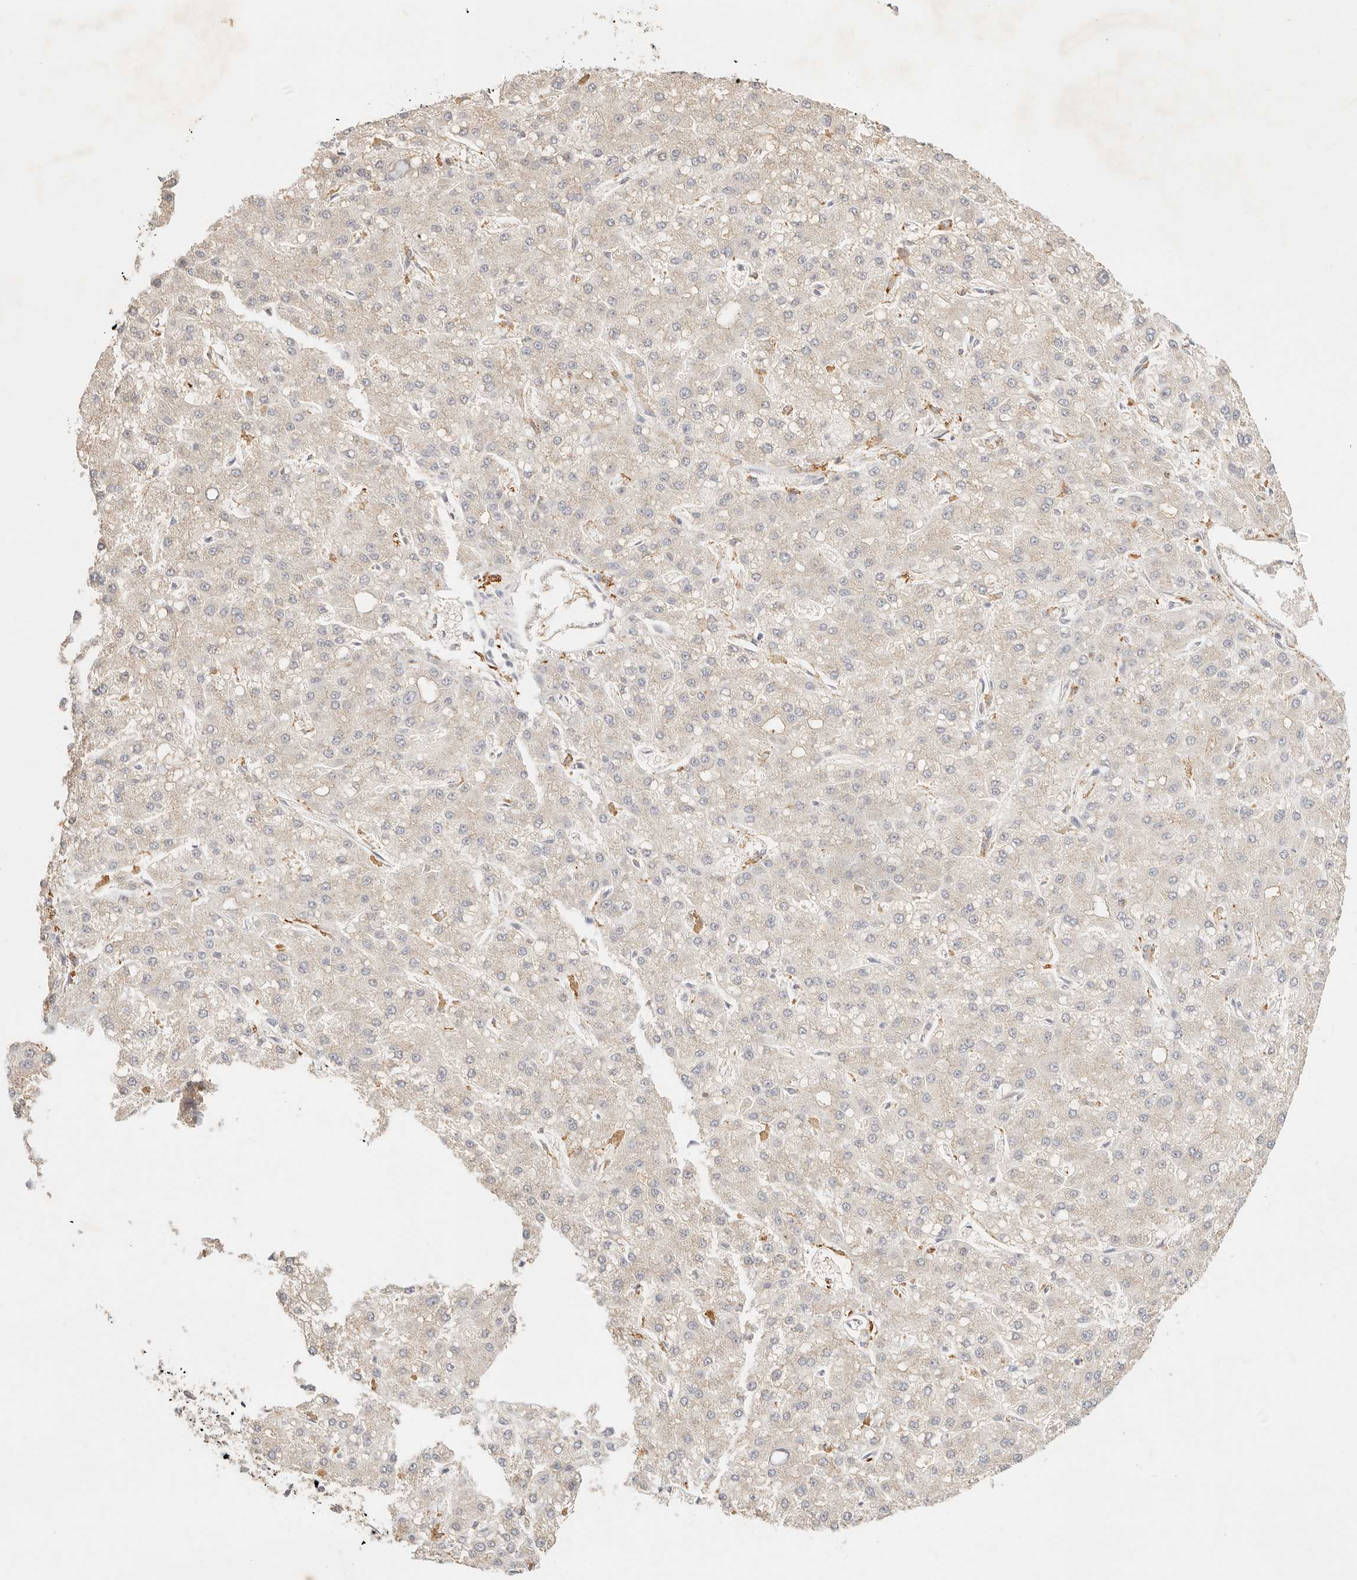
{"staining": {"intensity": "weak", "quantity": "<25%", "location": "cytoplasmic/membranous"}, "tissue": "liver cancer", "cell_type": "Tumor cells", "image_type": "cancer", "snomed": [{"axis": "morphology", "description": "Carcinoma, Hepatocellular, NOS"}, {"axis": "topography", "description": "Liver"}], "caption": "This is an immunohistochemistry (IHC) photomicrograph of human liver cancer (hepatocellular carcinoma). There is no expression in tumor cells.", "gene": "HK2", "patient": {"sex": "male", "age": 67}}